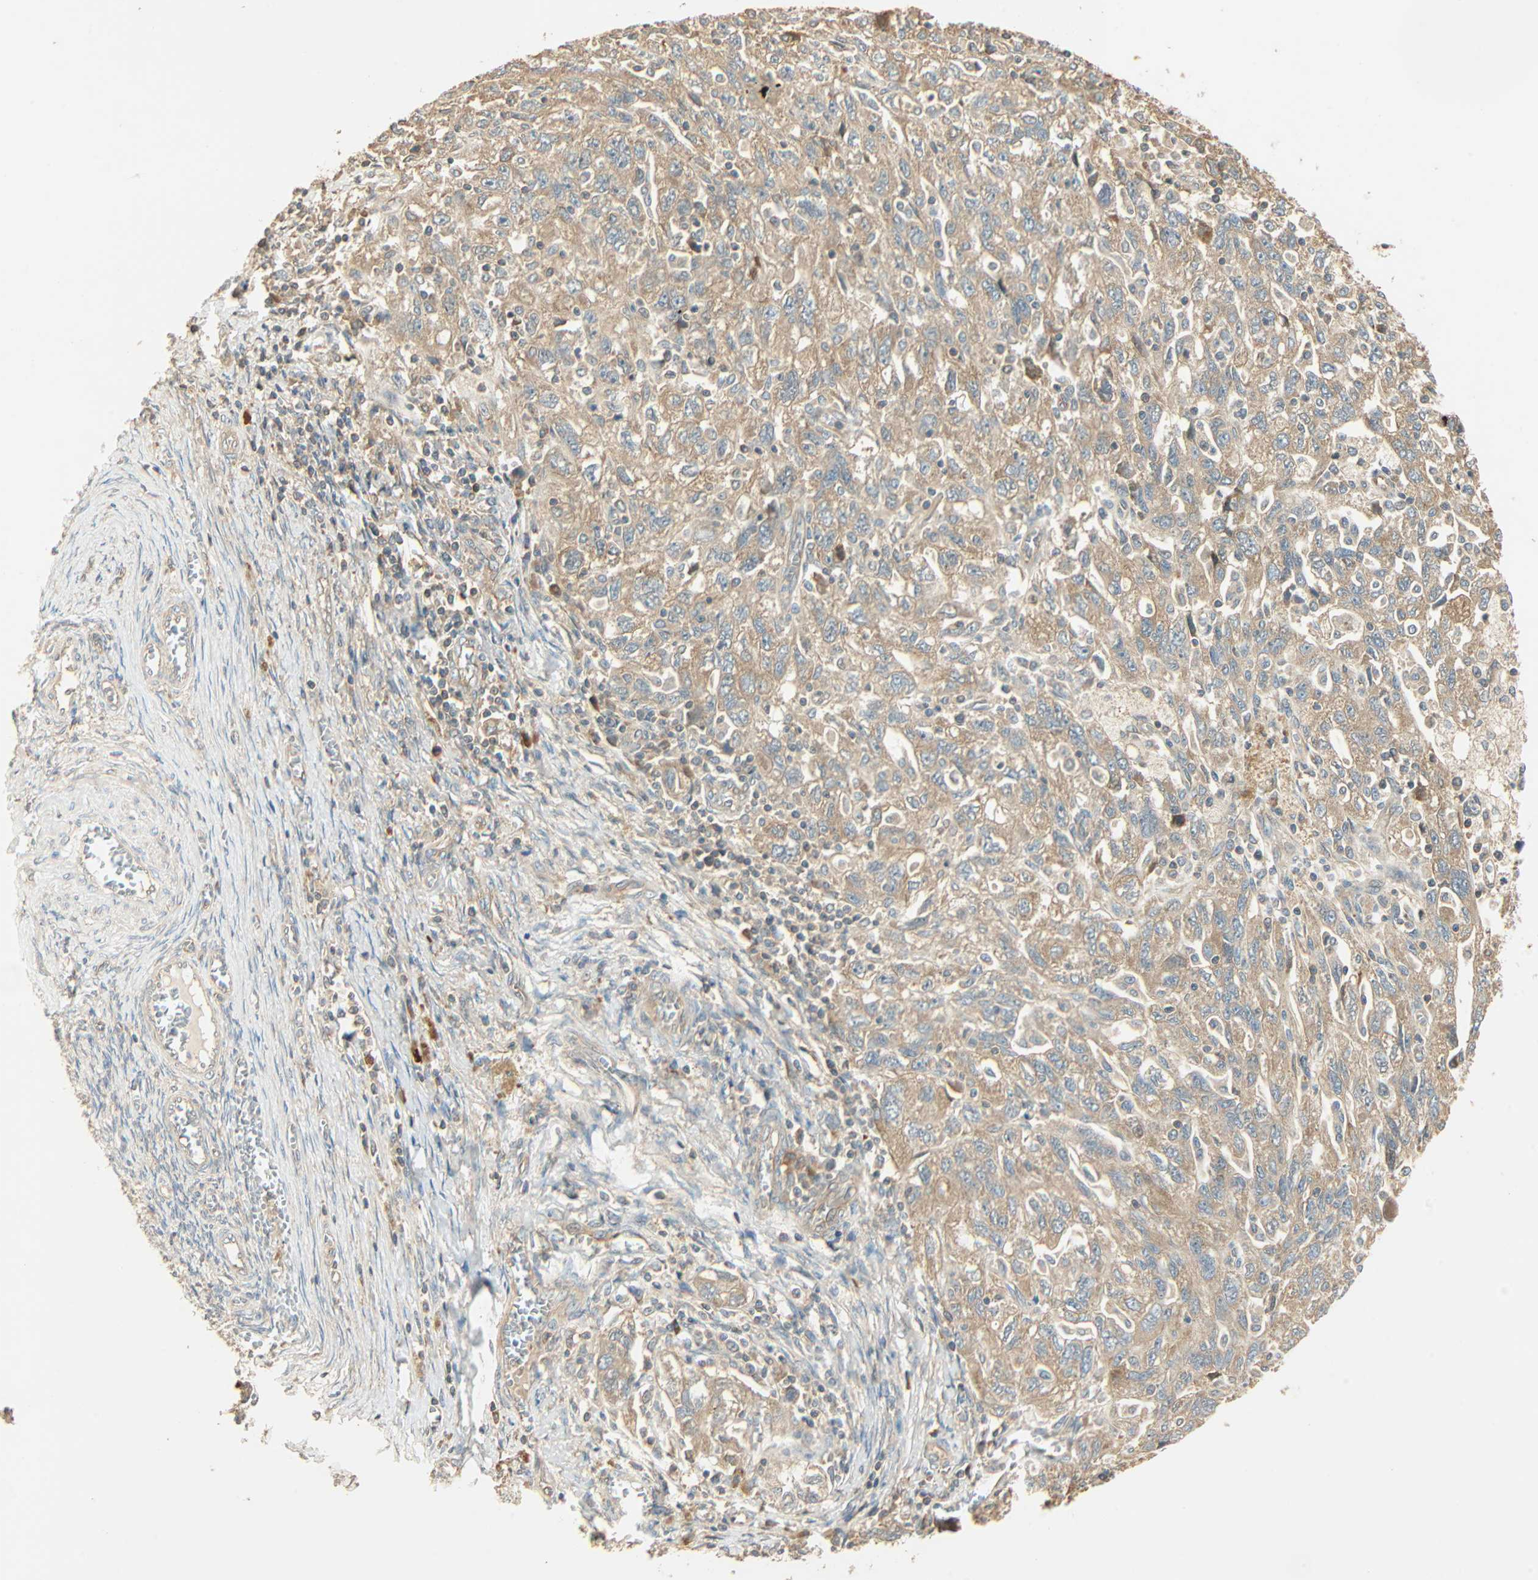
{"staining": {"intensity": "weak", "quantity": ">75%", "location": "cytoplasmic/membranous"}, "tissue": "ovarian cancer", "cell_type": "Tumor cells", "image_type": "cancer", "snomed": [{"axis": "morphology", "description": "Carcinoma, NOS"}, {"axis": "morphology", "description": "Cystadenocarcinoma, serous, NOS"}, {"axis": "topography", "description": "Ovary"}], "caption": "High-magnification brightfield microscopy of serous cystadenocarcinoma (ovarian) stained with DAB (brown) and counterstained with hematoxylin (blue). tumor cells exhibit weak cytoplasmic/membranous positivity is seen in about>75% of cells. The protein of interest is shown in brown color, while the nuclei are stained blue.", "gene": "GALK1", "patient": {"sex": "female", "age": 69}}